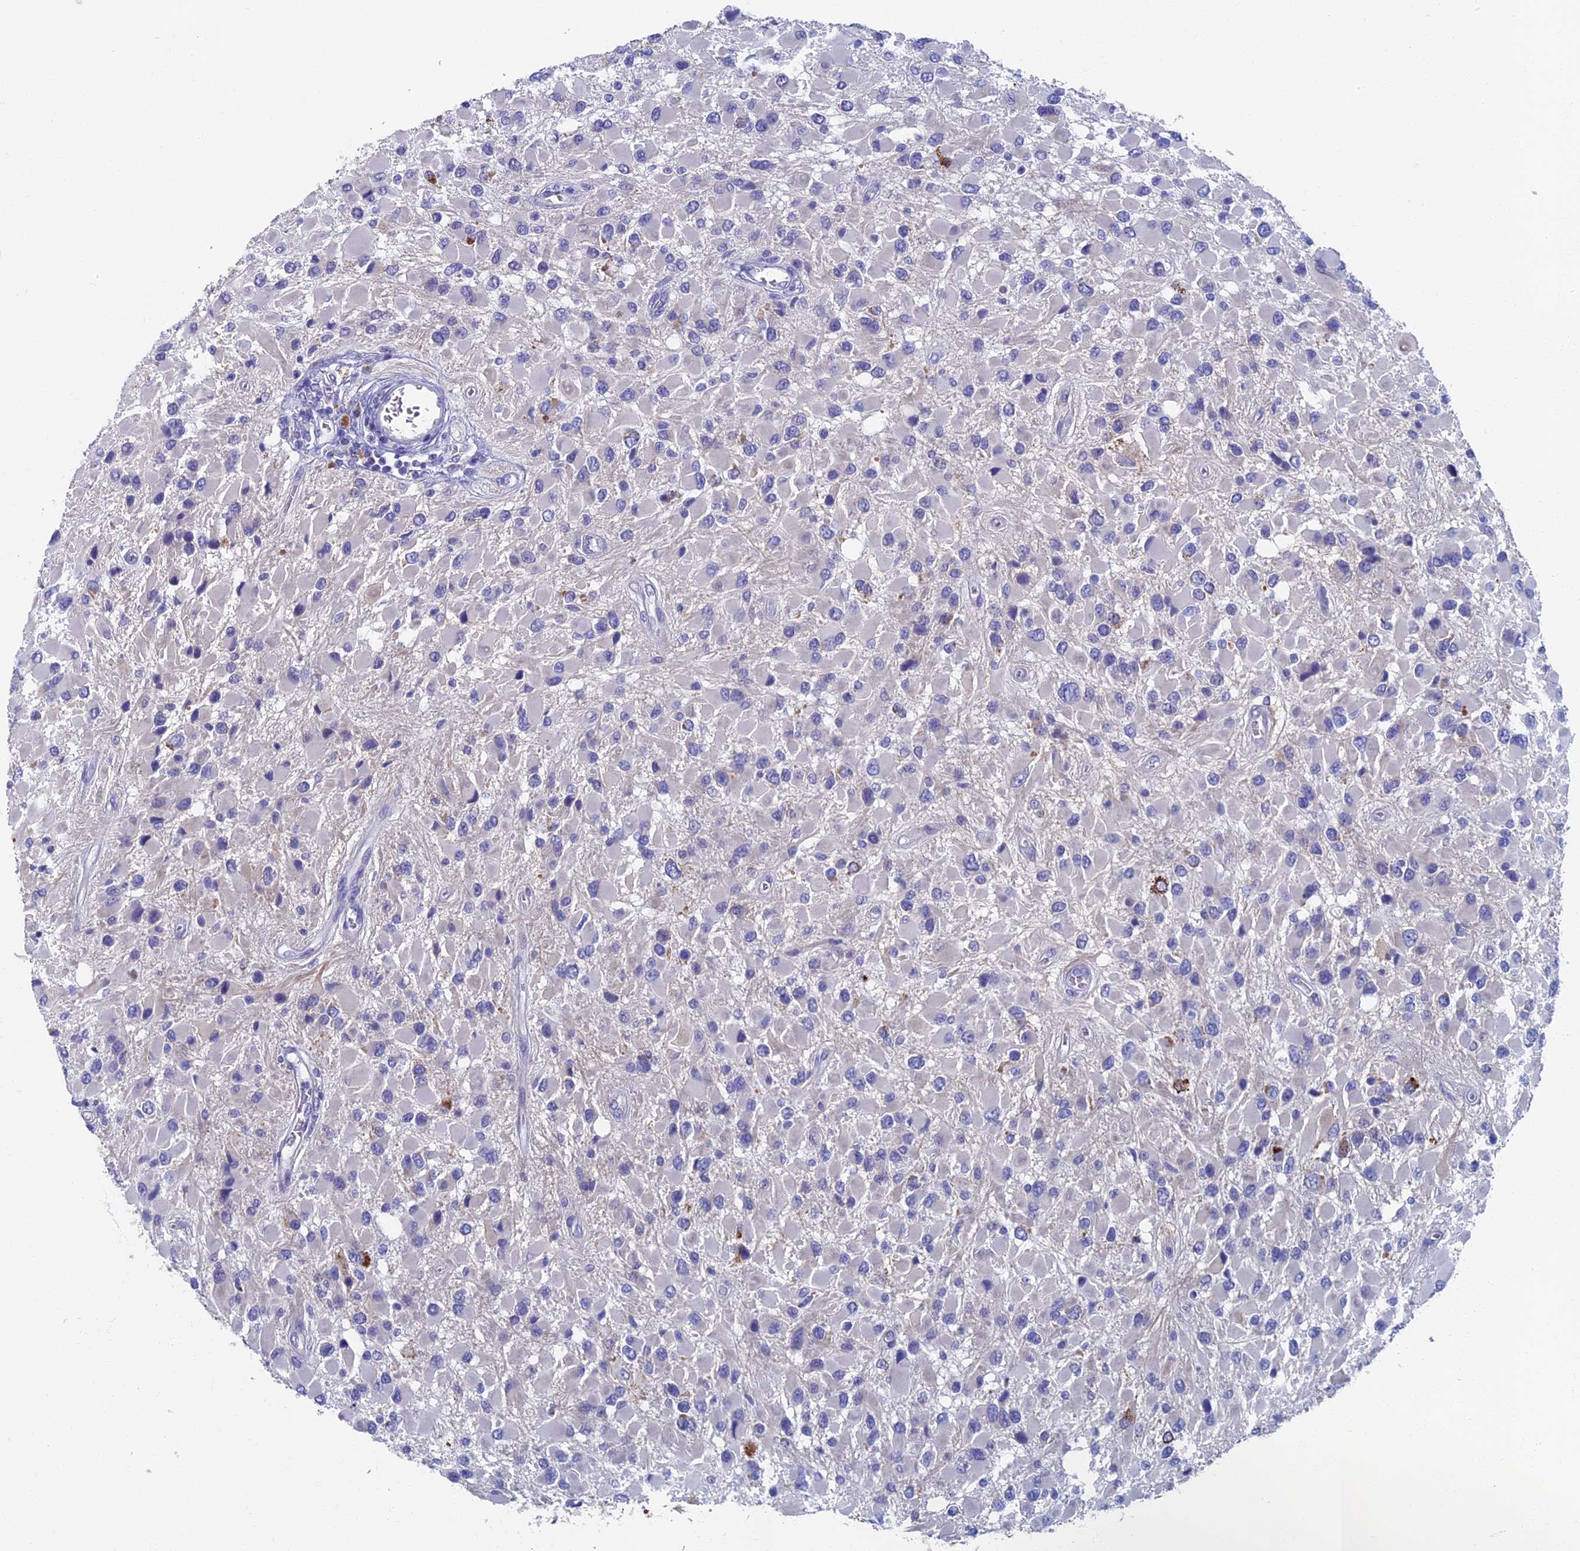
{"staining": {"intensity": "negative", "quantity": "none", "location": "none"}, "tissue": "glioma", "cell_type": "Tumor cells", "image_type": "cancer", "snomed": [{"axis": "morphology", "description": "Glioma, malignant, High grade"}, {"axis": "topography", "description": "Brain"}], "caption": "This is an immunohistochemistry (IHC) histopathology image of high-grade glioma (malignant). There is no expression in tumor cells.", "gene": "OAT", "patient": {"sex": "male", "age": 53}}